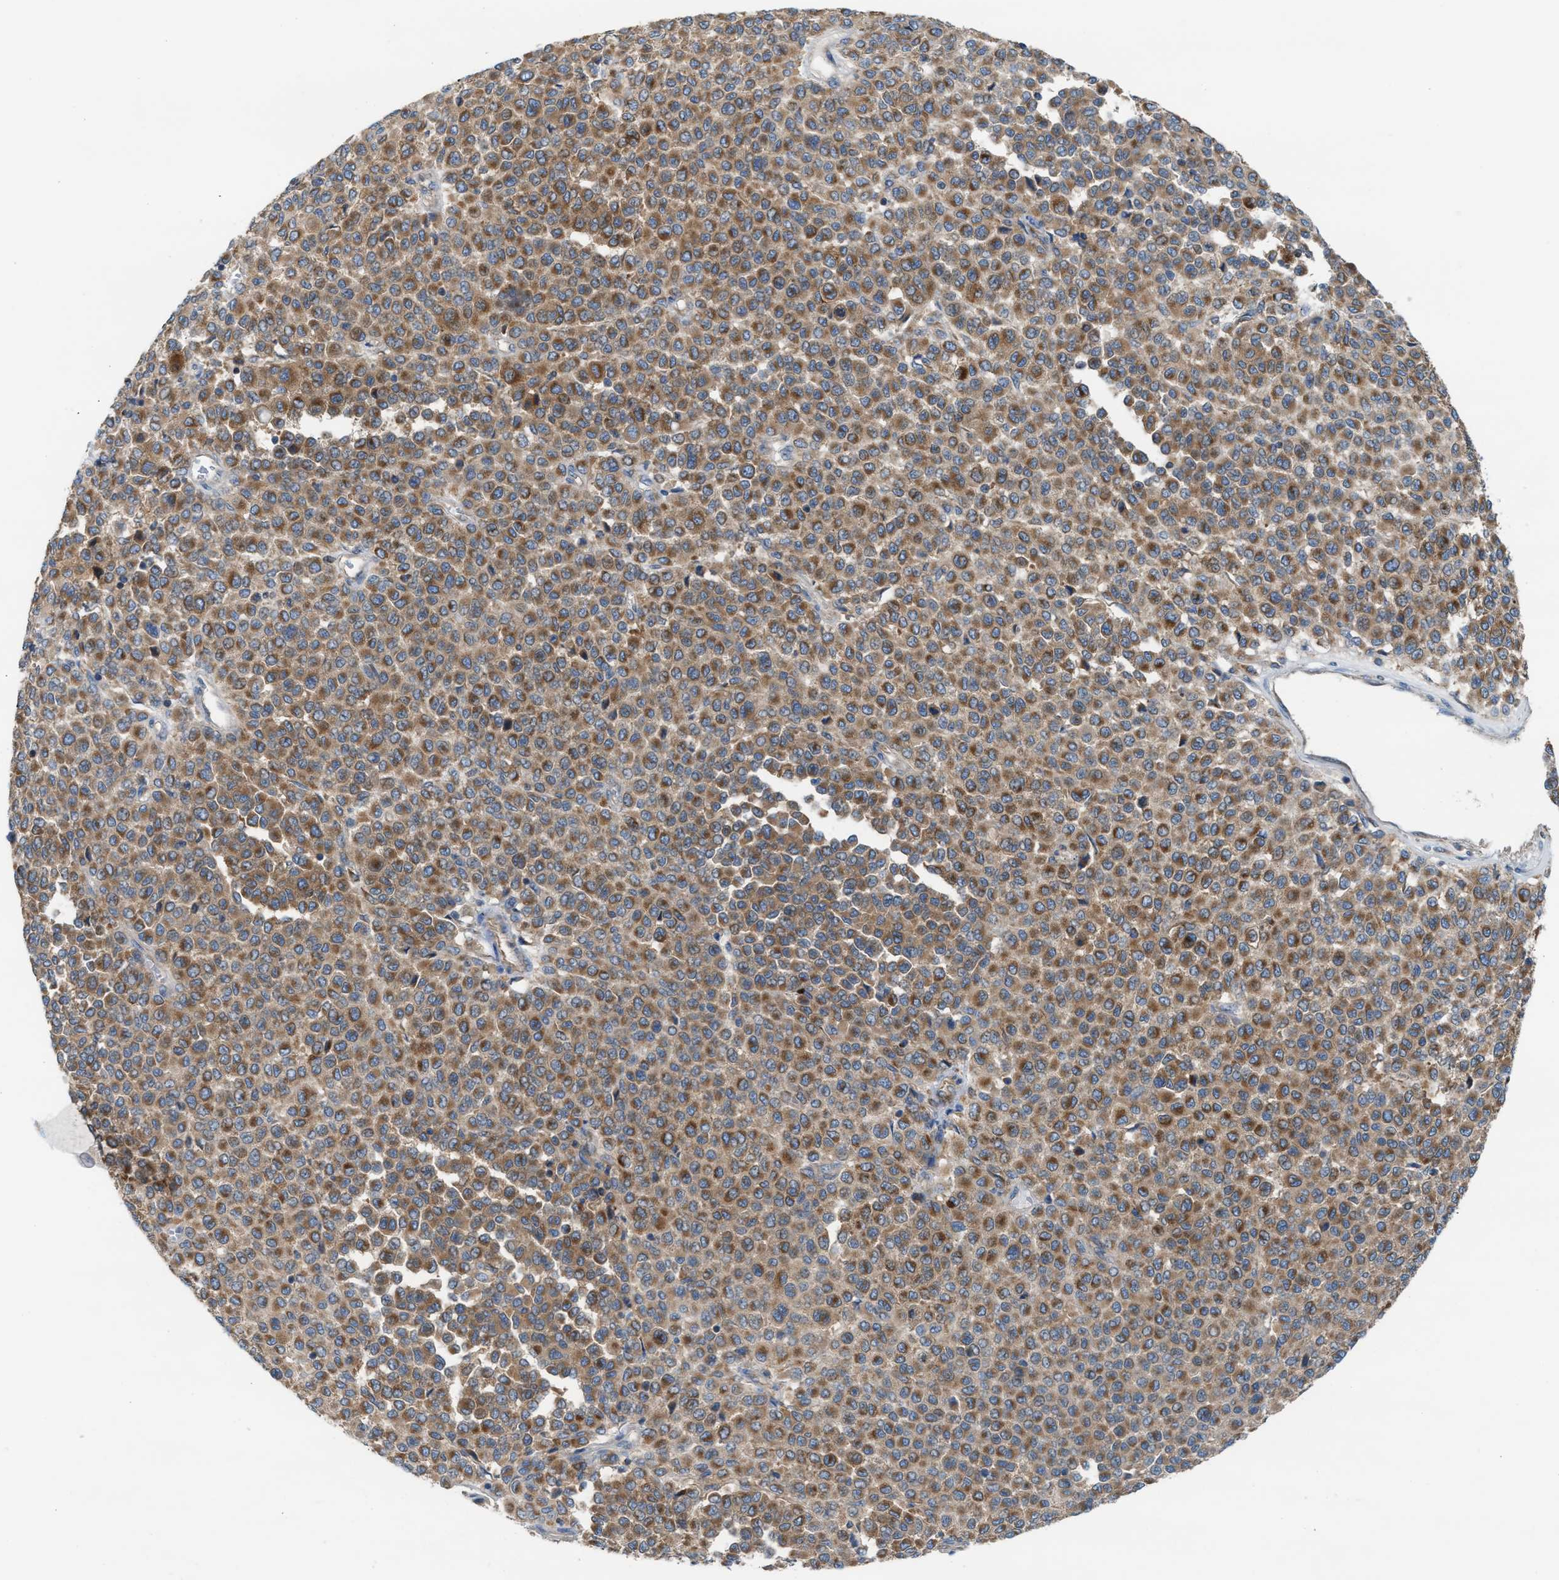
{"staining": {"intensity": "moderate", "quantity": ">75%", "location": "cytoplasmic/membranous"}, "tissue": "melanoma", "cell_type": "Tumor cells", "image_type": "cancer", "snomed": [{"axis": "morphology", "description": "Malignant melanoma, Metastatic site"}, {"axis": "topography", "description": "Pancreas"}], "caption": "Brown immunohistochemical staining in melanoma demonstrates moderate cytoplasmic/membranous expression in approximately >75% of tumor cells.", "gene": "TBC1D15", "patient": {"sex": "female", "age": 30}}